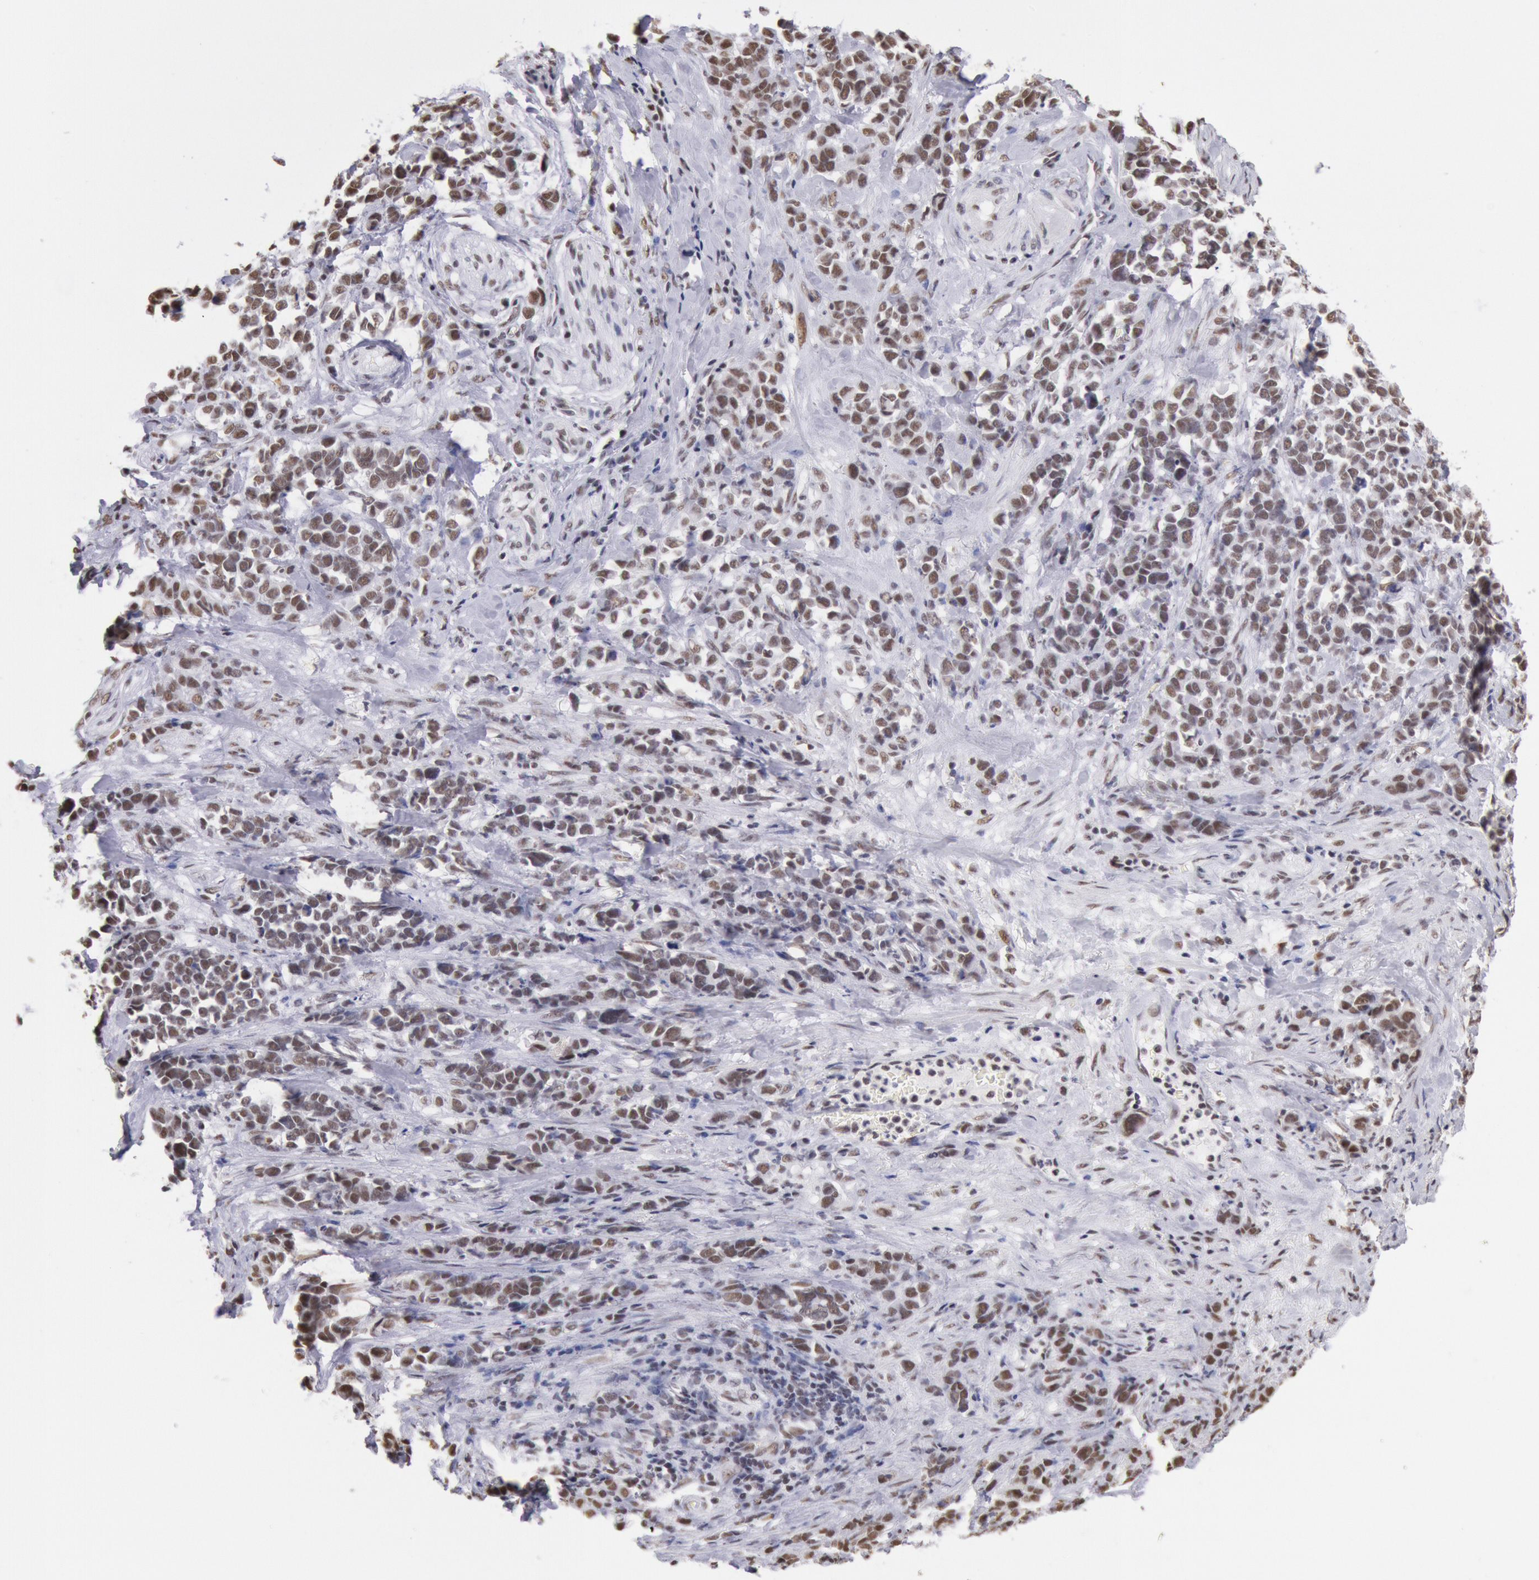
{"staining": {"intensity": "moderate", "quantity": ">75%", "location": "nuclear"}, "tissue": "stomach cancer", "cell_type": "Tumor cells", "image_type": "cancer", "snomed": [{"axis": "morphology", "description": "Adenocarcinoma, NOS"}, {"axis": "topography", "description": "Stomach, upper"}], "caption": "Adenocarcinoma (stomach) stained with a brown dye shows moderate nuclear positive staining in approximately >75% of tumor cells.", "gene": "SNRPD3", "patient": {"sex": "male", "age": 71}}